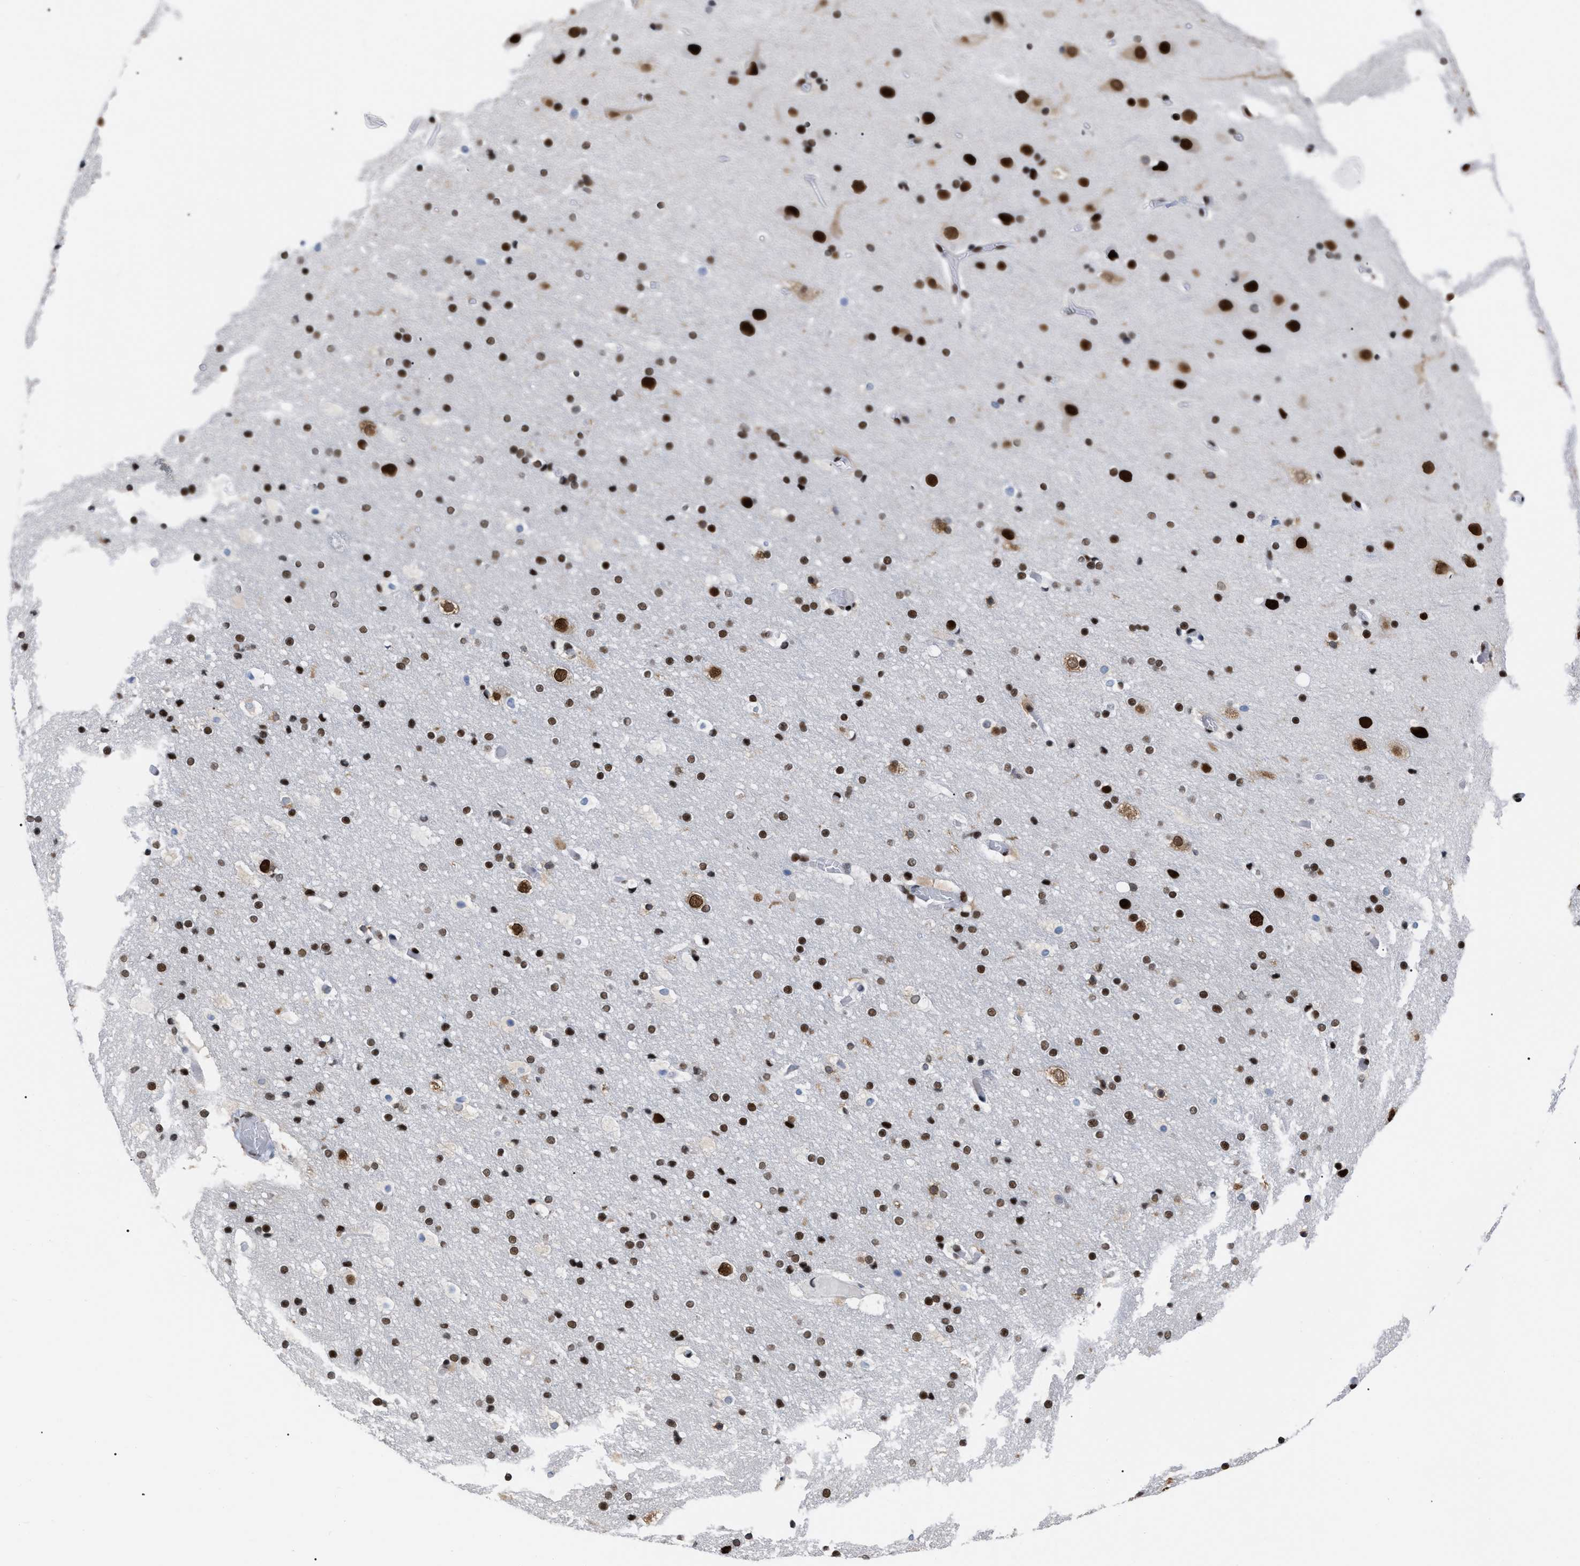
{"staining": {"intensity": "negative", "quantity": "none", "location": "none"}, "tissue": "cerebral cortex", "cell_type": "Endothelial cells", "image_type": "normal", "snomed": [{"axis": "morphology", "description": "Normal tissue, NOS"}, {"axis": "topography", "description": "Cerebral cortex"}], "caption": "The photomicrograph displays no staining of endothelial cells in normal cerebral cortex. (DAB immunohistochemistry (IHC) with hematoxylin counter stain).", "gene": "TPR", "patient": {"sex": "male", "age": 57}}